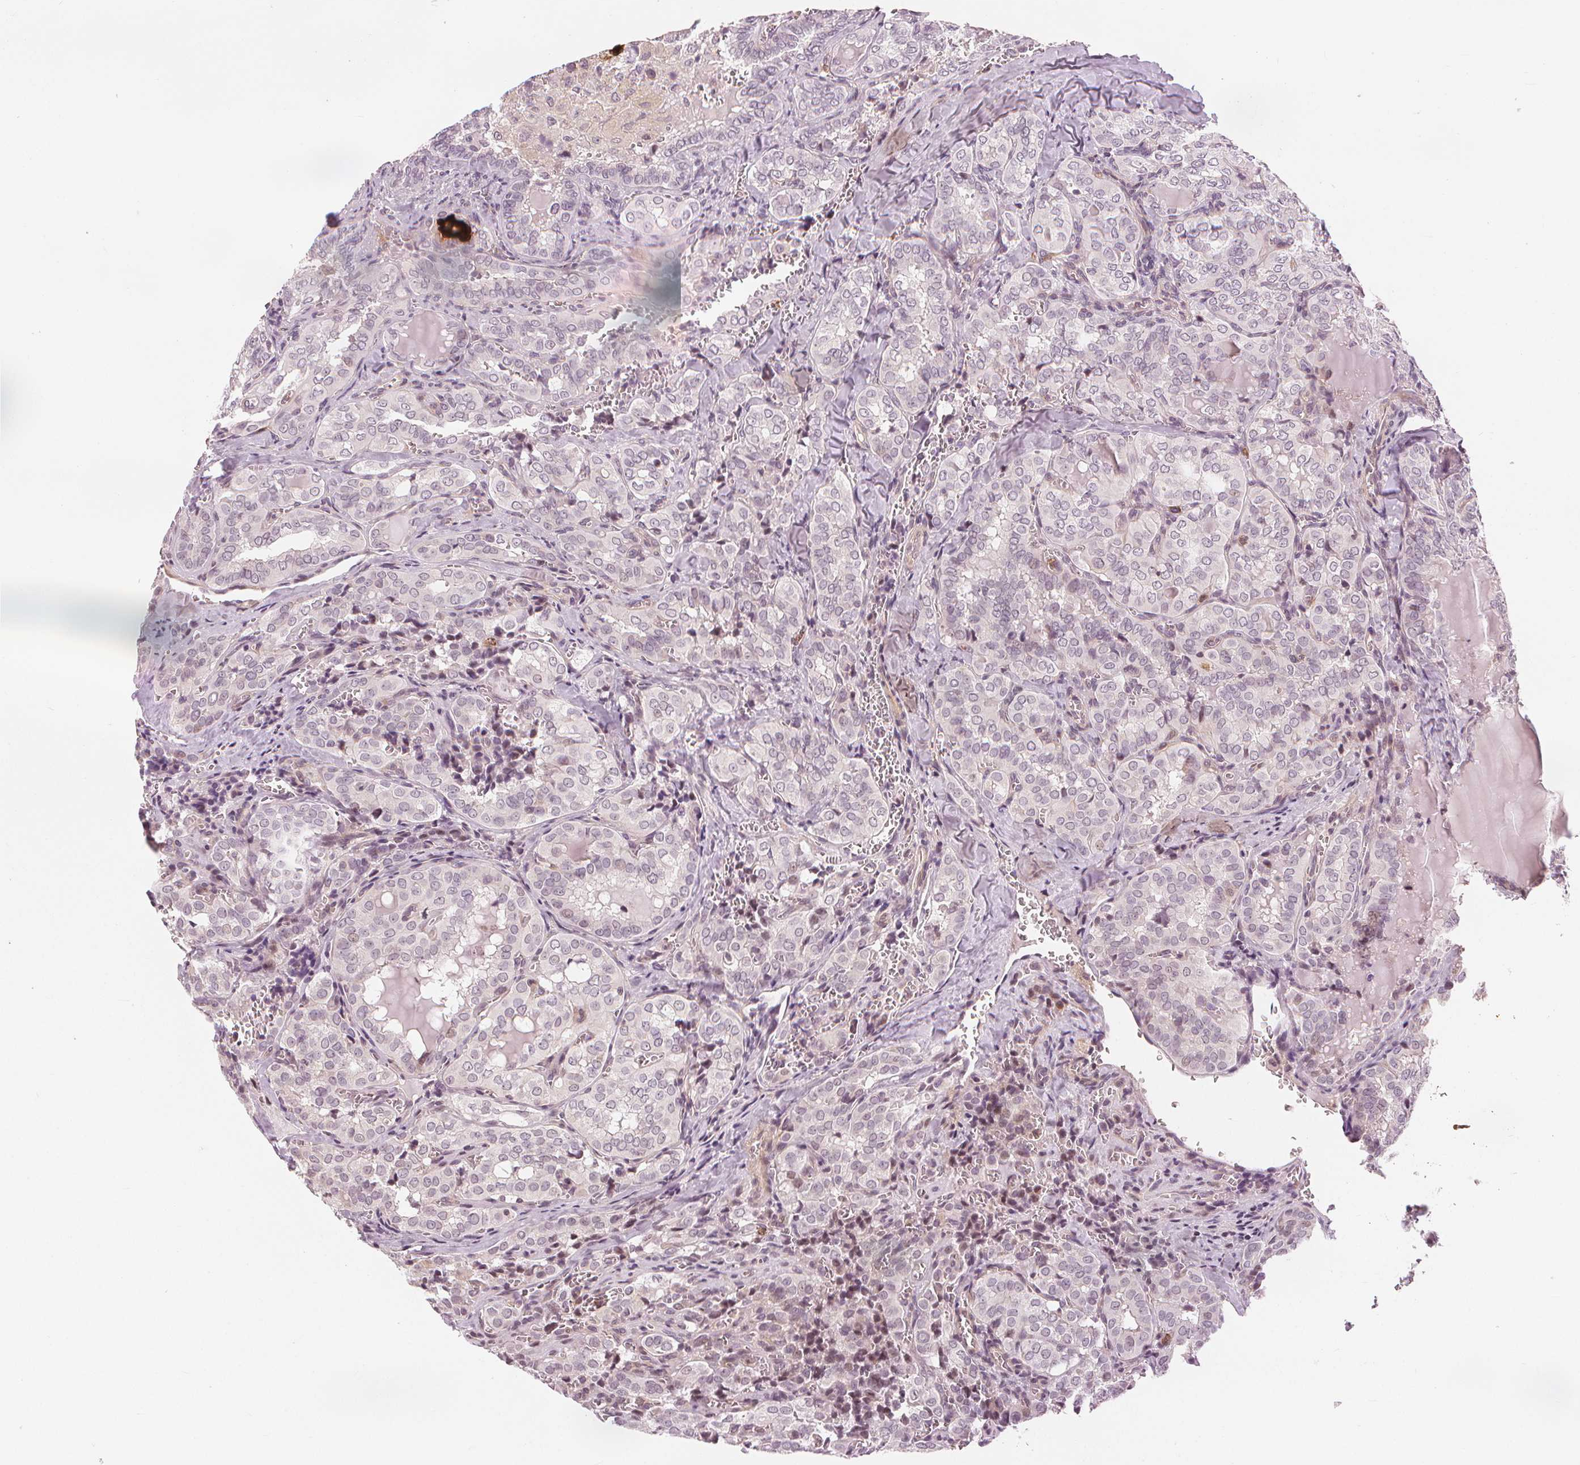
{"staining": {"intensity": "negative", "quantity": "none", "location": "none"}, "tissue": "thyroid cancer", "cell_type": "Tumor cells", "image_type": "cancer", "snomed": [{"axis": "morphology", "description": "Papillary adenocarcinoma, NOS"}, {"axis": "topography", "description": "Thyroid gland"}], "caption": "There is no significant expression in tumor cells of thyroid cancer.", "gene": "SLC34A1", "patient": {"sex": "female", "age": 41}}